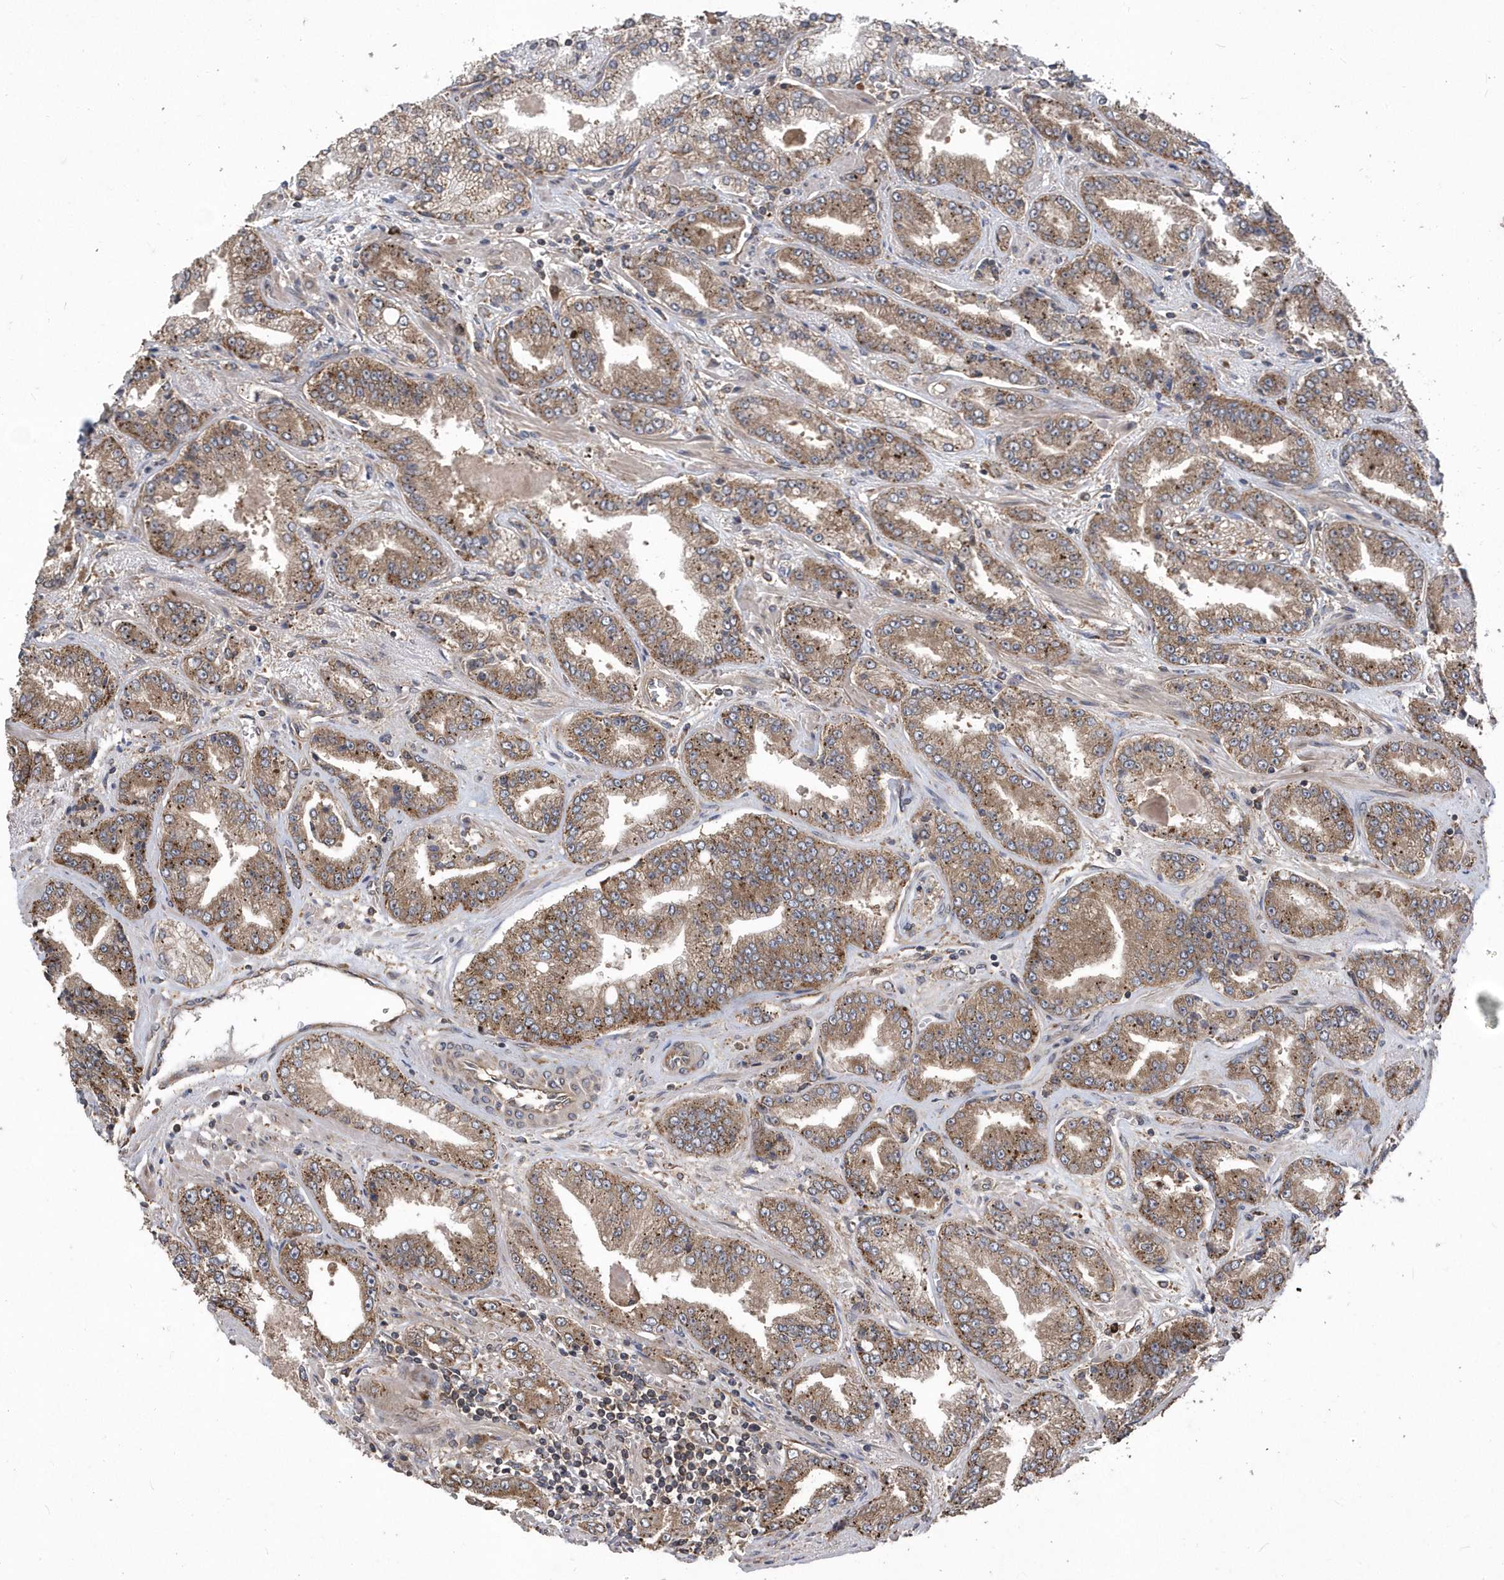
{"staining": {"intensity": "weak", "quantity": ">75%", "location": "cytoplasmic/membranous"}, "tissue": "prostate cancer", "cell_type": "Tumor cells", "image_type": "cancer", "snomed": [{"axis": "morphology", "description": "Adenocarcinoma, High grade"}, {"axis": "topography", "description": "Prostate"}], "caption": "The image demonstrates staining of prostate adenocarcinoma (high-grade), revealing weak cytoplasmic/membranous protein positivity (brown color) within tumor cells. (Brightfield microscopy of DAB IHC at high magnification).", "gene": "WASHC5", "patient": {"sex": "male", "age": 71}}